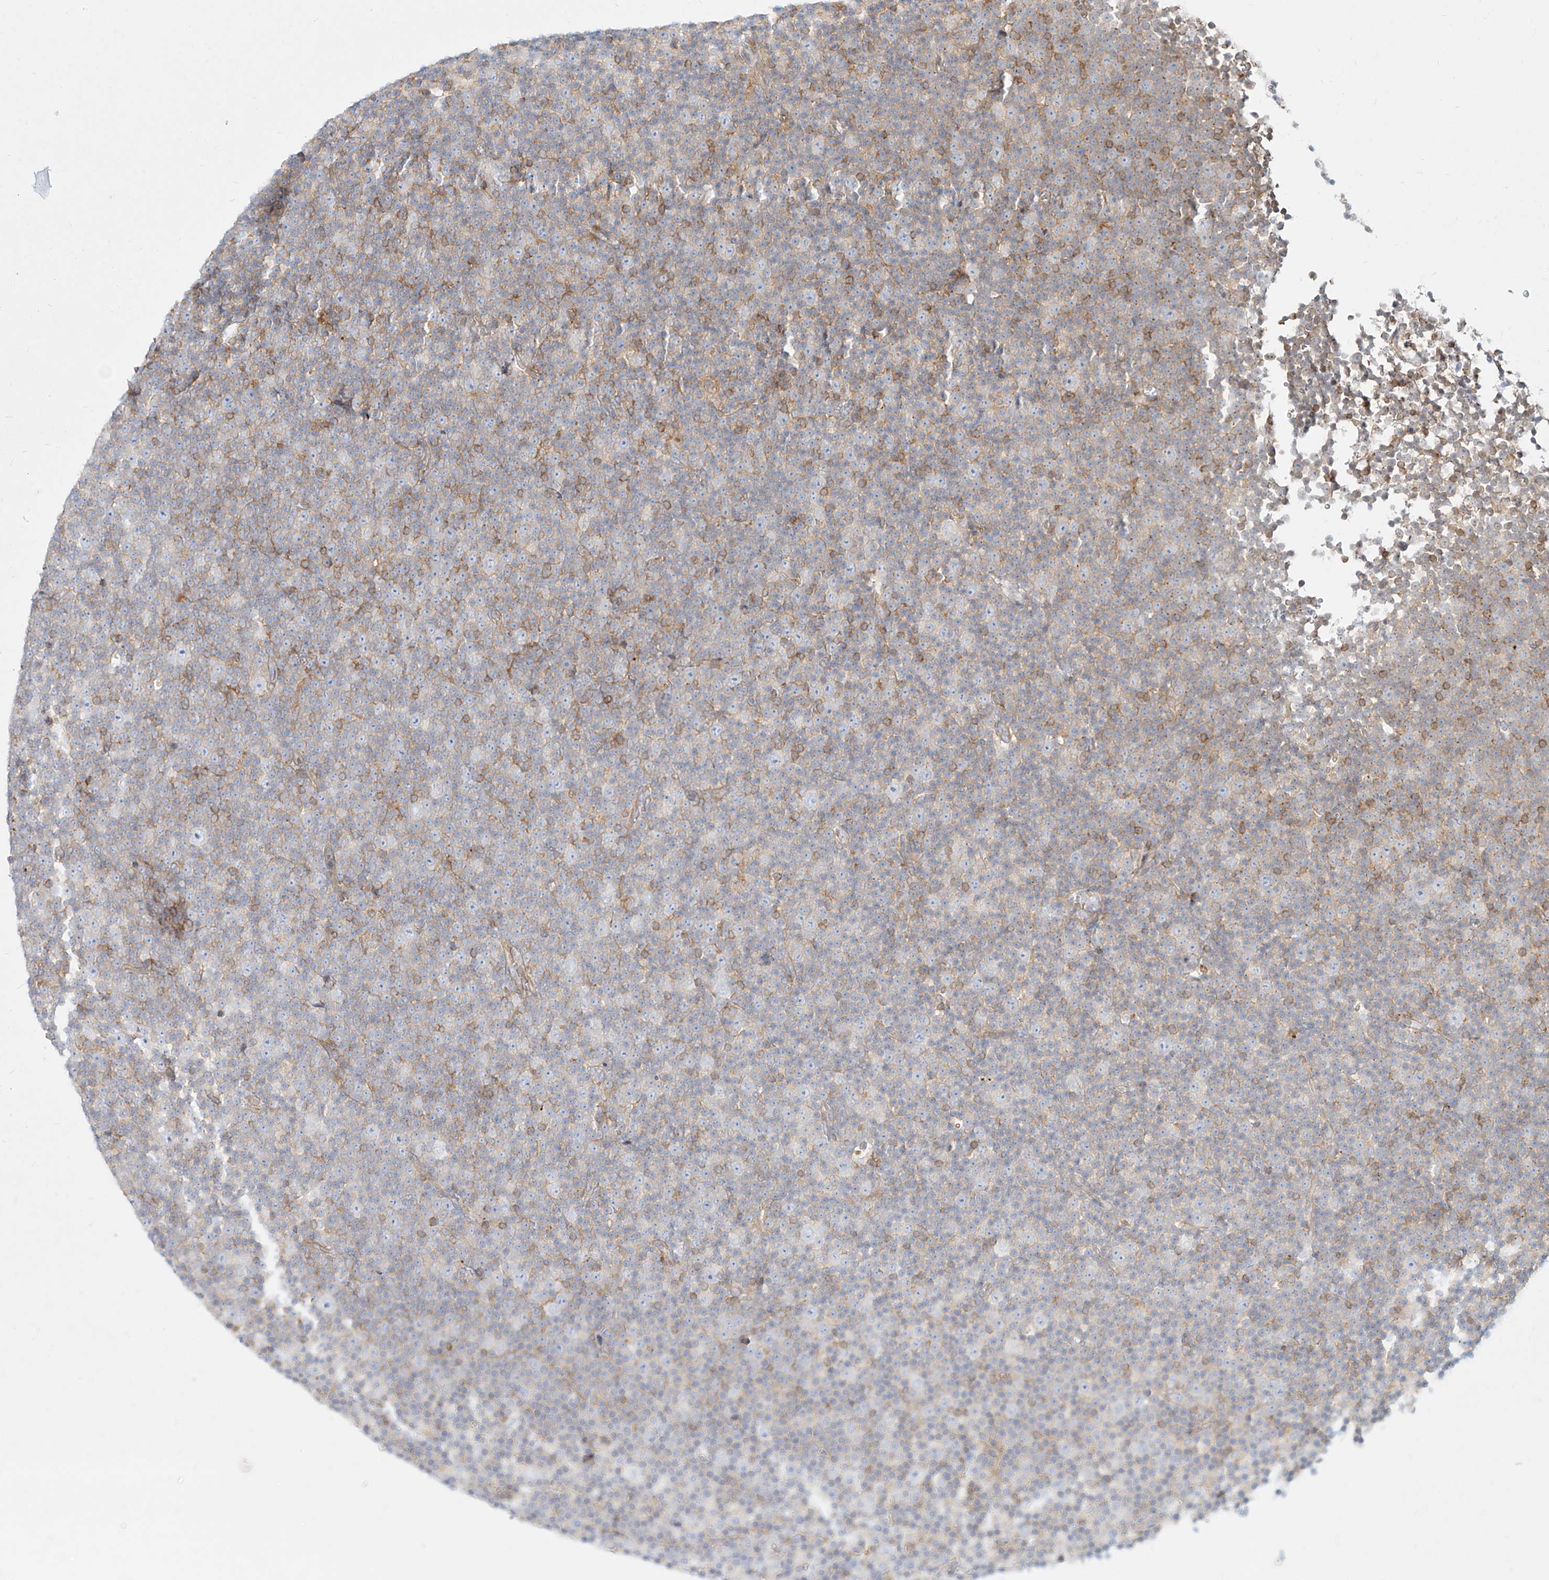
{"staining": {"intensity": "negative", "quantity": "none", "location": "none"}, "tissue": "lymphoma", "cell_type": "Tumor cells", "image_type": "cancer", "snomed": [{"axis": "morphology", "description": "Malignant lymphoma, non-Hodgkin's type, Low grade"}, {"axis": "topography", "description": "Lymph node"}], "caption": "DAB immunohistochemical staining of malignant lymphoma, non-Hodgkin's type (low-grade) displays no significant expression in tumor cells.", "gene": "SLC2A12", "patient": {"sex": "female", "age": 67}}